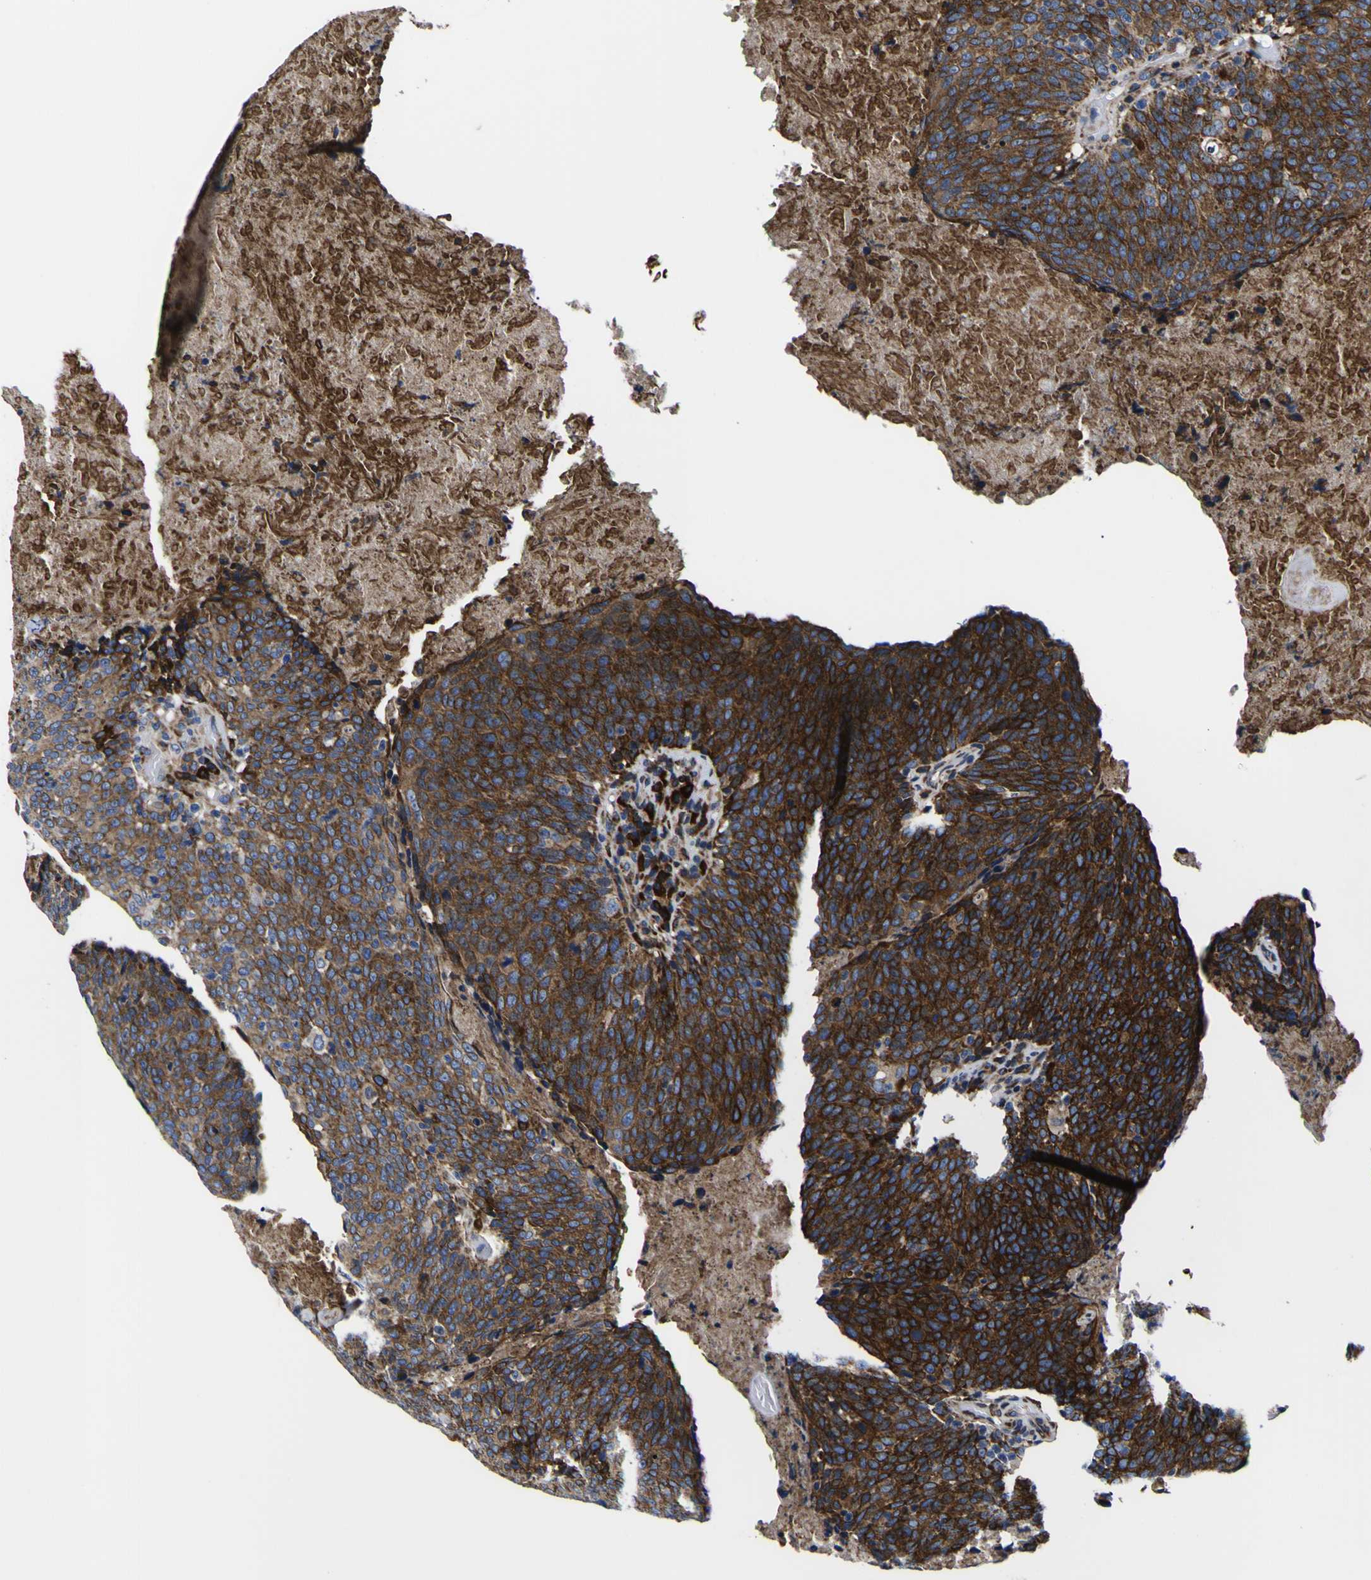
{"staining": {"intensity": "strong", "quantity": ">75%", "location": "cytoplasmic/membranous"}, "tissue": "head and neck cancer", "cell_type": "Tumor cells", "image_type": "cancer", "snomed": [{"axis": "morphology", "description": "Squamous cell carcinoma, NOS"}, {"axis": "morphology", "description": "Squamous cell carcinoma, metastatic, NOS"}, {"axis": "topography", "description": "Lymph node"}, {"axis": "topography", "description": "Head-Neck"}], "caption": "Metastatic squamous cell carcinoma (head and neck) was stained to show a protein in brown. There is high levels of strong cytoplasmic/membranous expression in about >75% of tumor cells.", "gene": "SCD", "patient": {"sex": "male", "age": 62}}